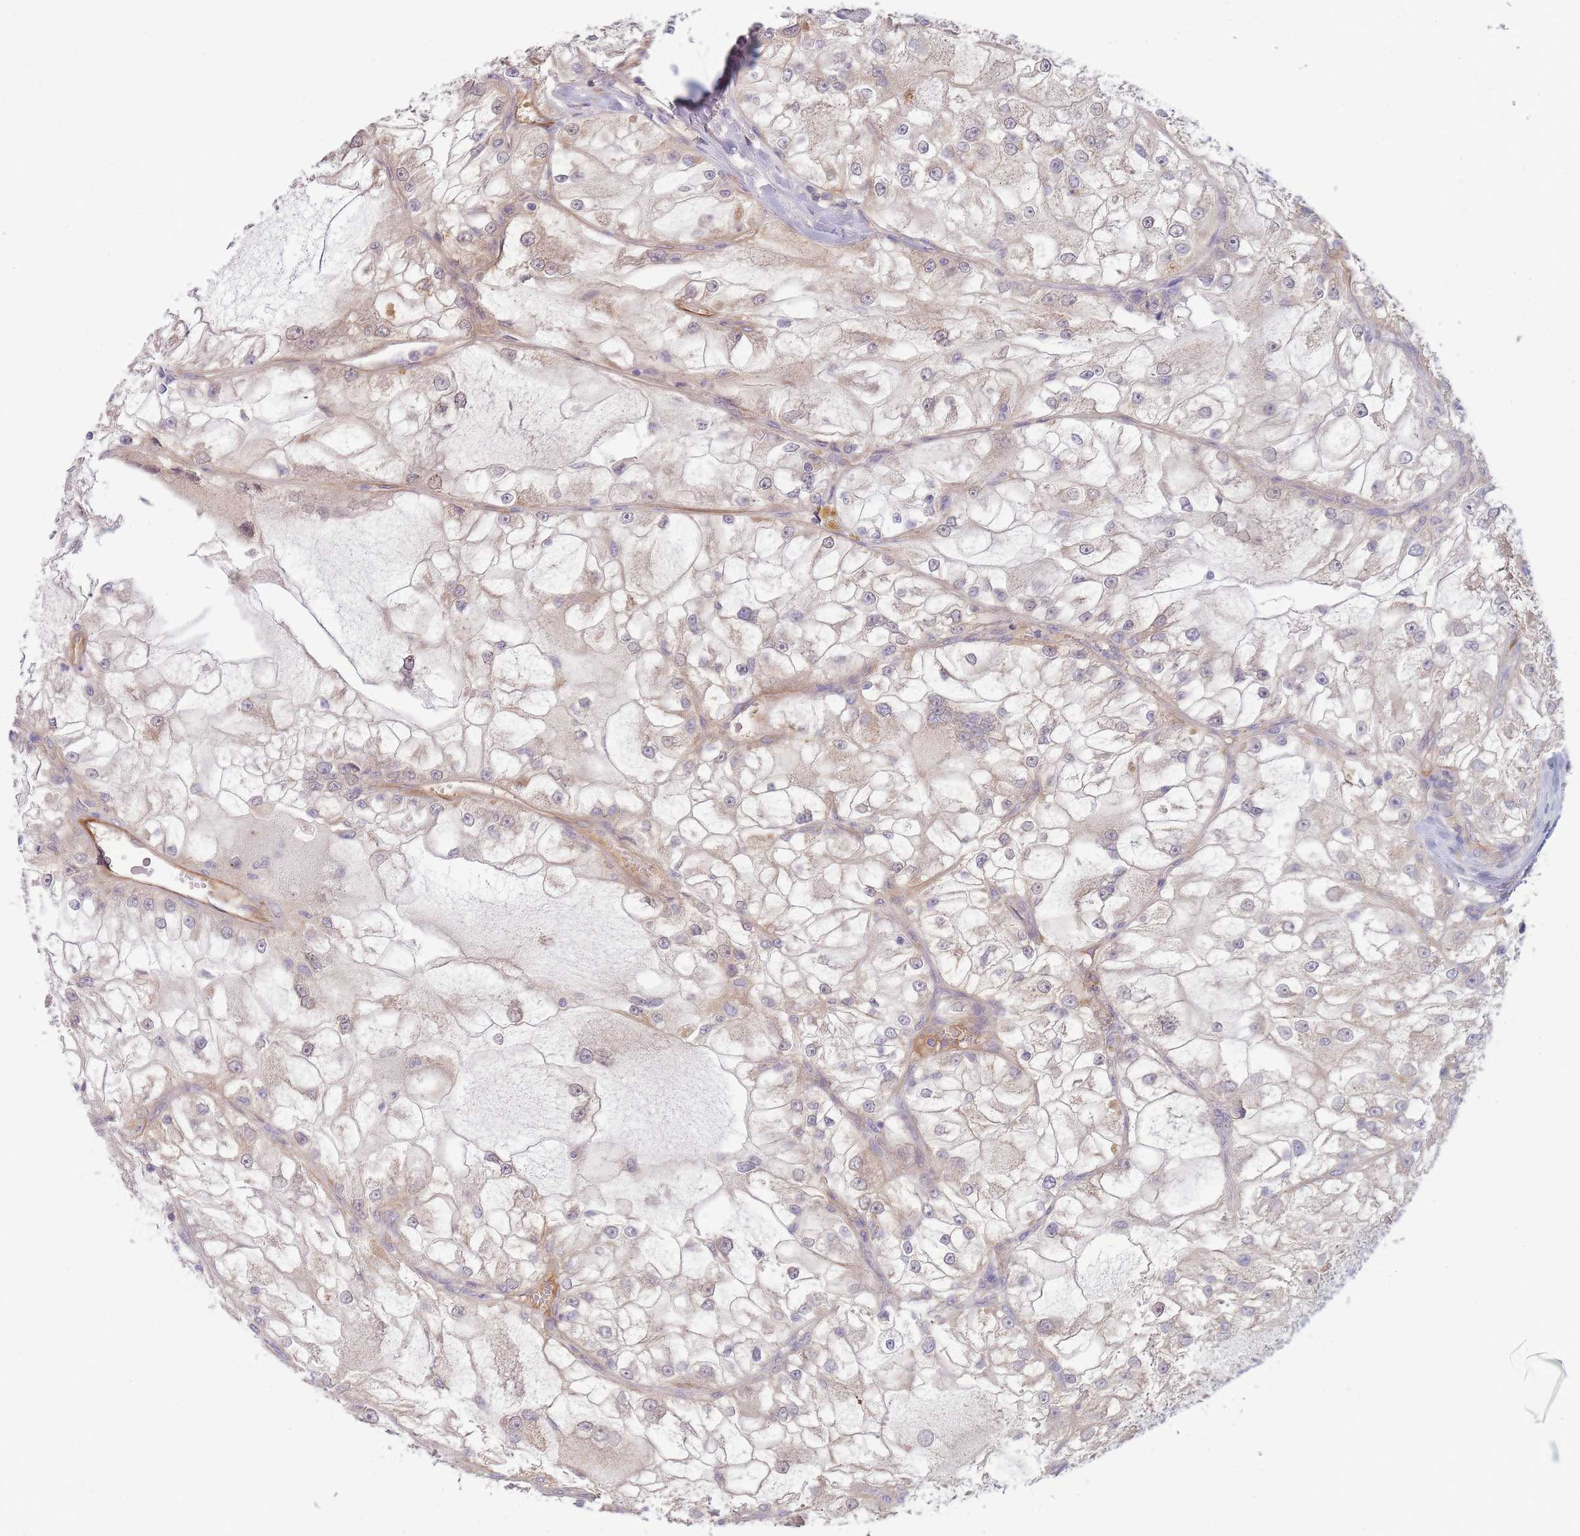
{"staining": {"intensity": "weak", "quantity": "25%-75%", "location": "cytoplasmic/membranous"}, "tissue": "renal cancer", "cell_type": "Tumor cells", "image_type": "cancer", "snomed": [{"axis": "morphology", "description": "Adenocarcinoma, NOS"}, {"axis": "topography", "description": "Kidney"}], "caption": "IHC image of human renal cancer (adenocarcinoma) stained for a protein (brown), which exhibits low levels of weak cytoplasmic/membranous staining in about 25%-75% of tumor cells.", "gene": "NDUFAF5", "patient": {"sex": "female", "age": 72}}